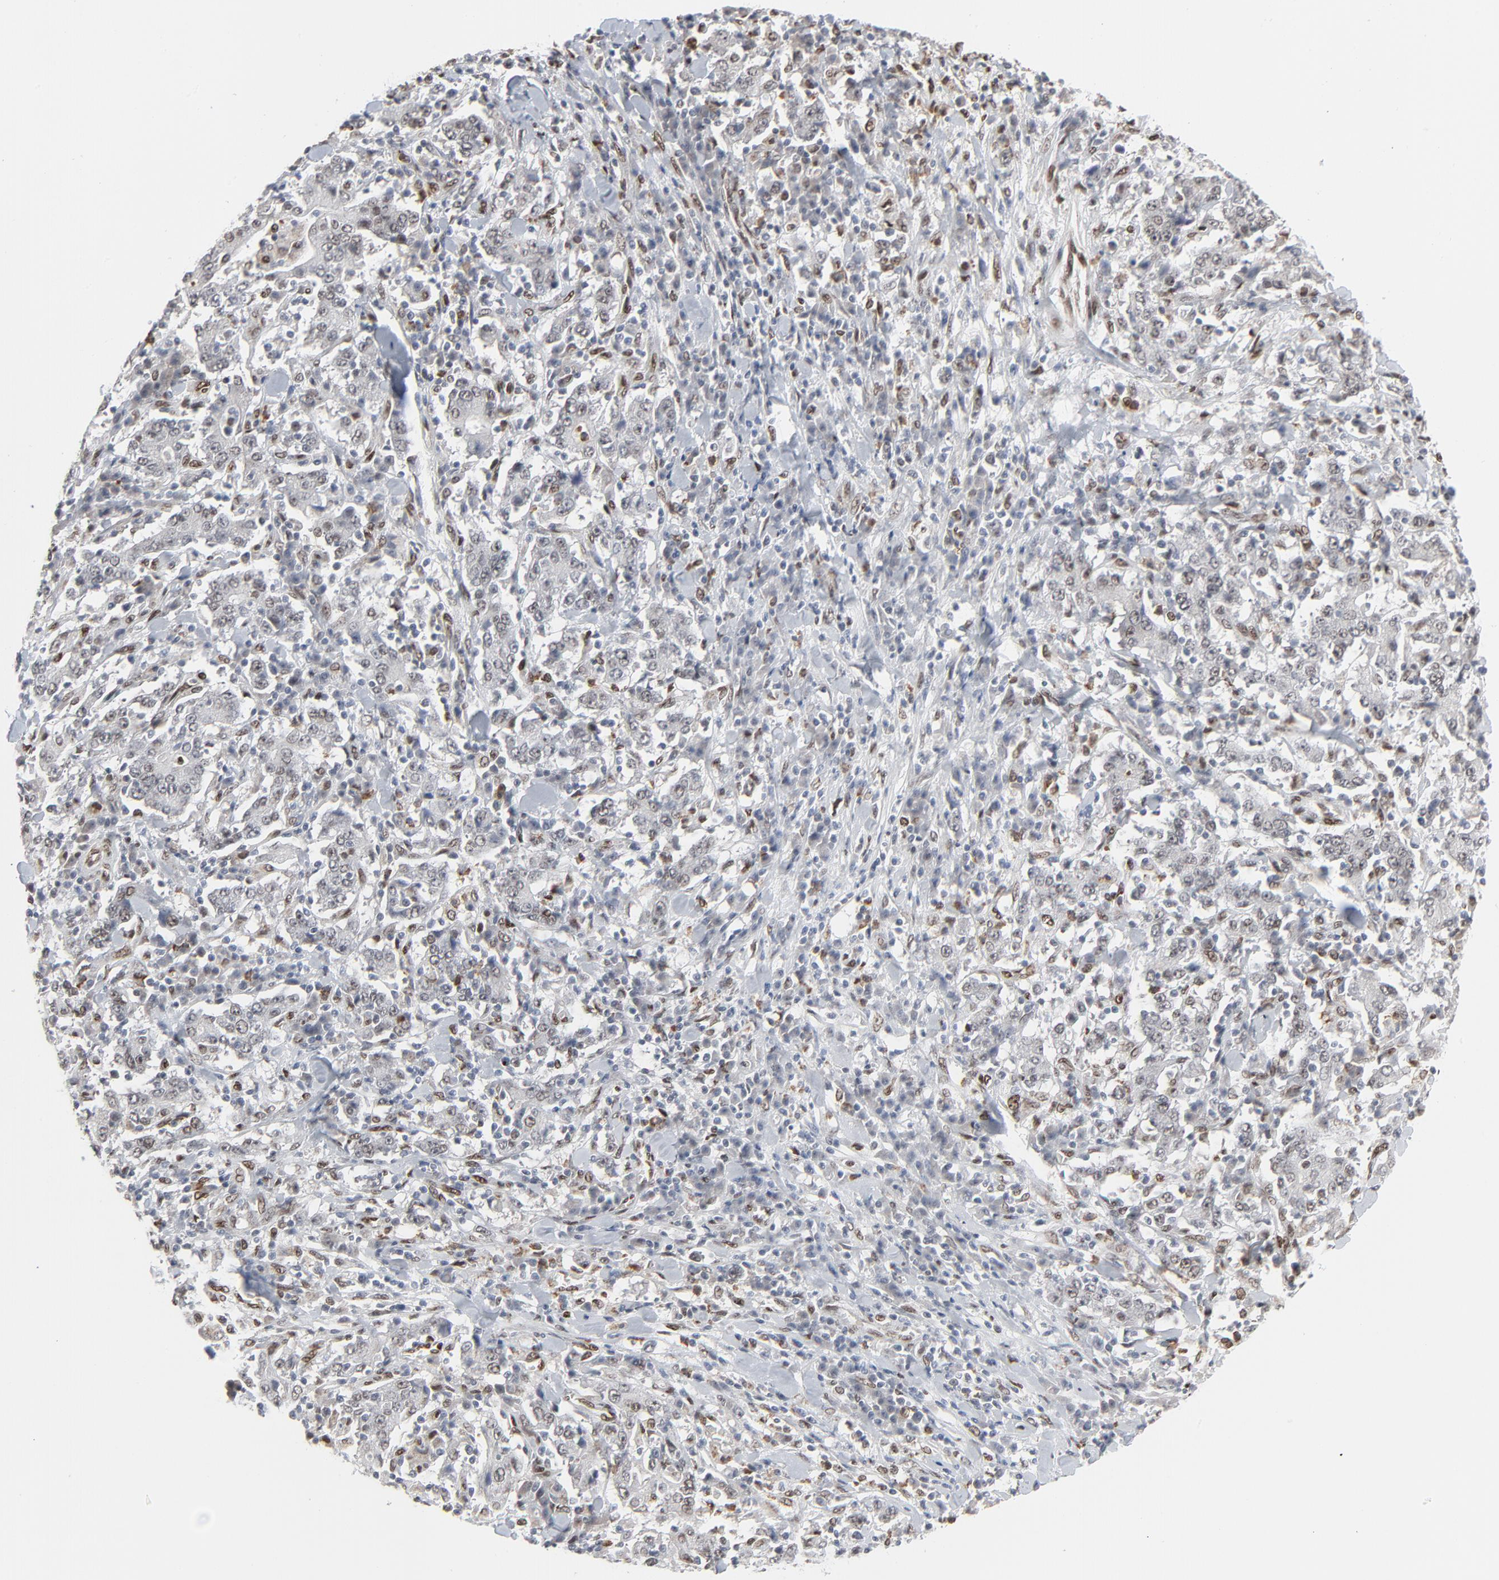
{"staining": {"intensity": "weak", "quantity": "<25%", "location": "nuclear"}, "tissue": "stomach cancer", "cell_type": "Tumor cells", "image_type": "cancer", "snomed": [{"axis": "morphology", "description": "Normal tissue, NOS"}, {"axis": "morphology", "description": "Adenocarcinoma, NOS"}, {"axis": "topography", "description": "Stomach, upper"}, {"axis": "topography", "description": "Stomach"}], "caption": "A photomicrograph of human stomach adenocarcinoma is negative for staining in tumor cells. Brightfield microscopy of immunohistochemistry (IHC) stained with DAB (3,3'-diaminobenzidine) (brown) and hematoxylin (blue), captured at high magnification.", "gene": "CUX1", "patient": {"sex": "male", "age": 59}}